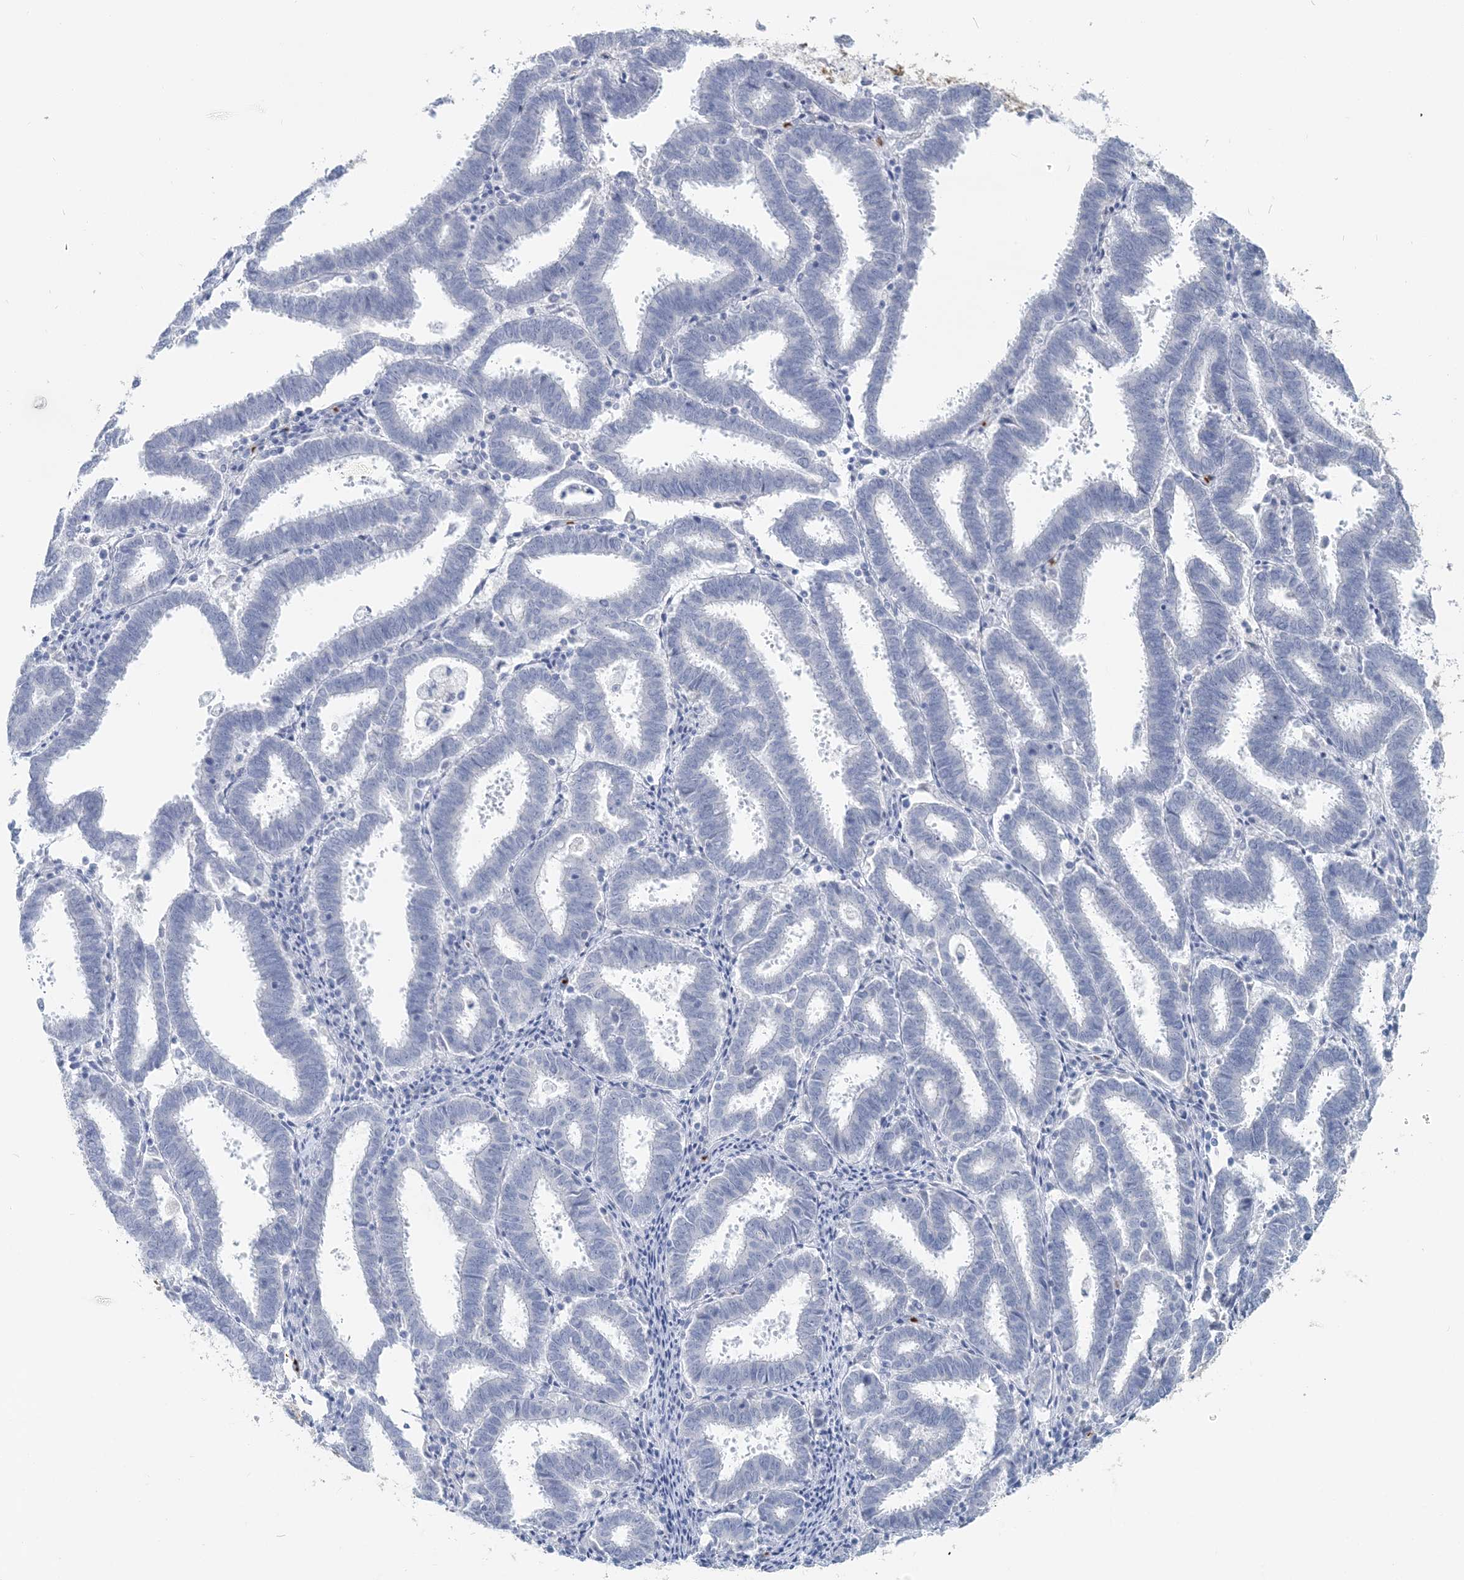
{"staining": {"intensity": "negative", "quantity": "none", "location": "none"}, "tissue": "endometrial cancer", "cell_type": "Tumor cells", "image_type": "cancer", "snomed": [{"axis": "morphology", "description": "Adenocarcinoma, NOS"}, {"axis": "topography", "description": "Uterus"}], "caption": "This is an IHC micrograph of adenocarcinoma (endometrial). There is no expression in tumor cells.", "gene": "HBA2", "patient": {"sex": "female", "age": 83}}